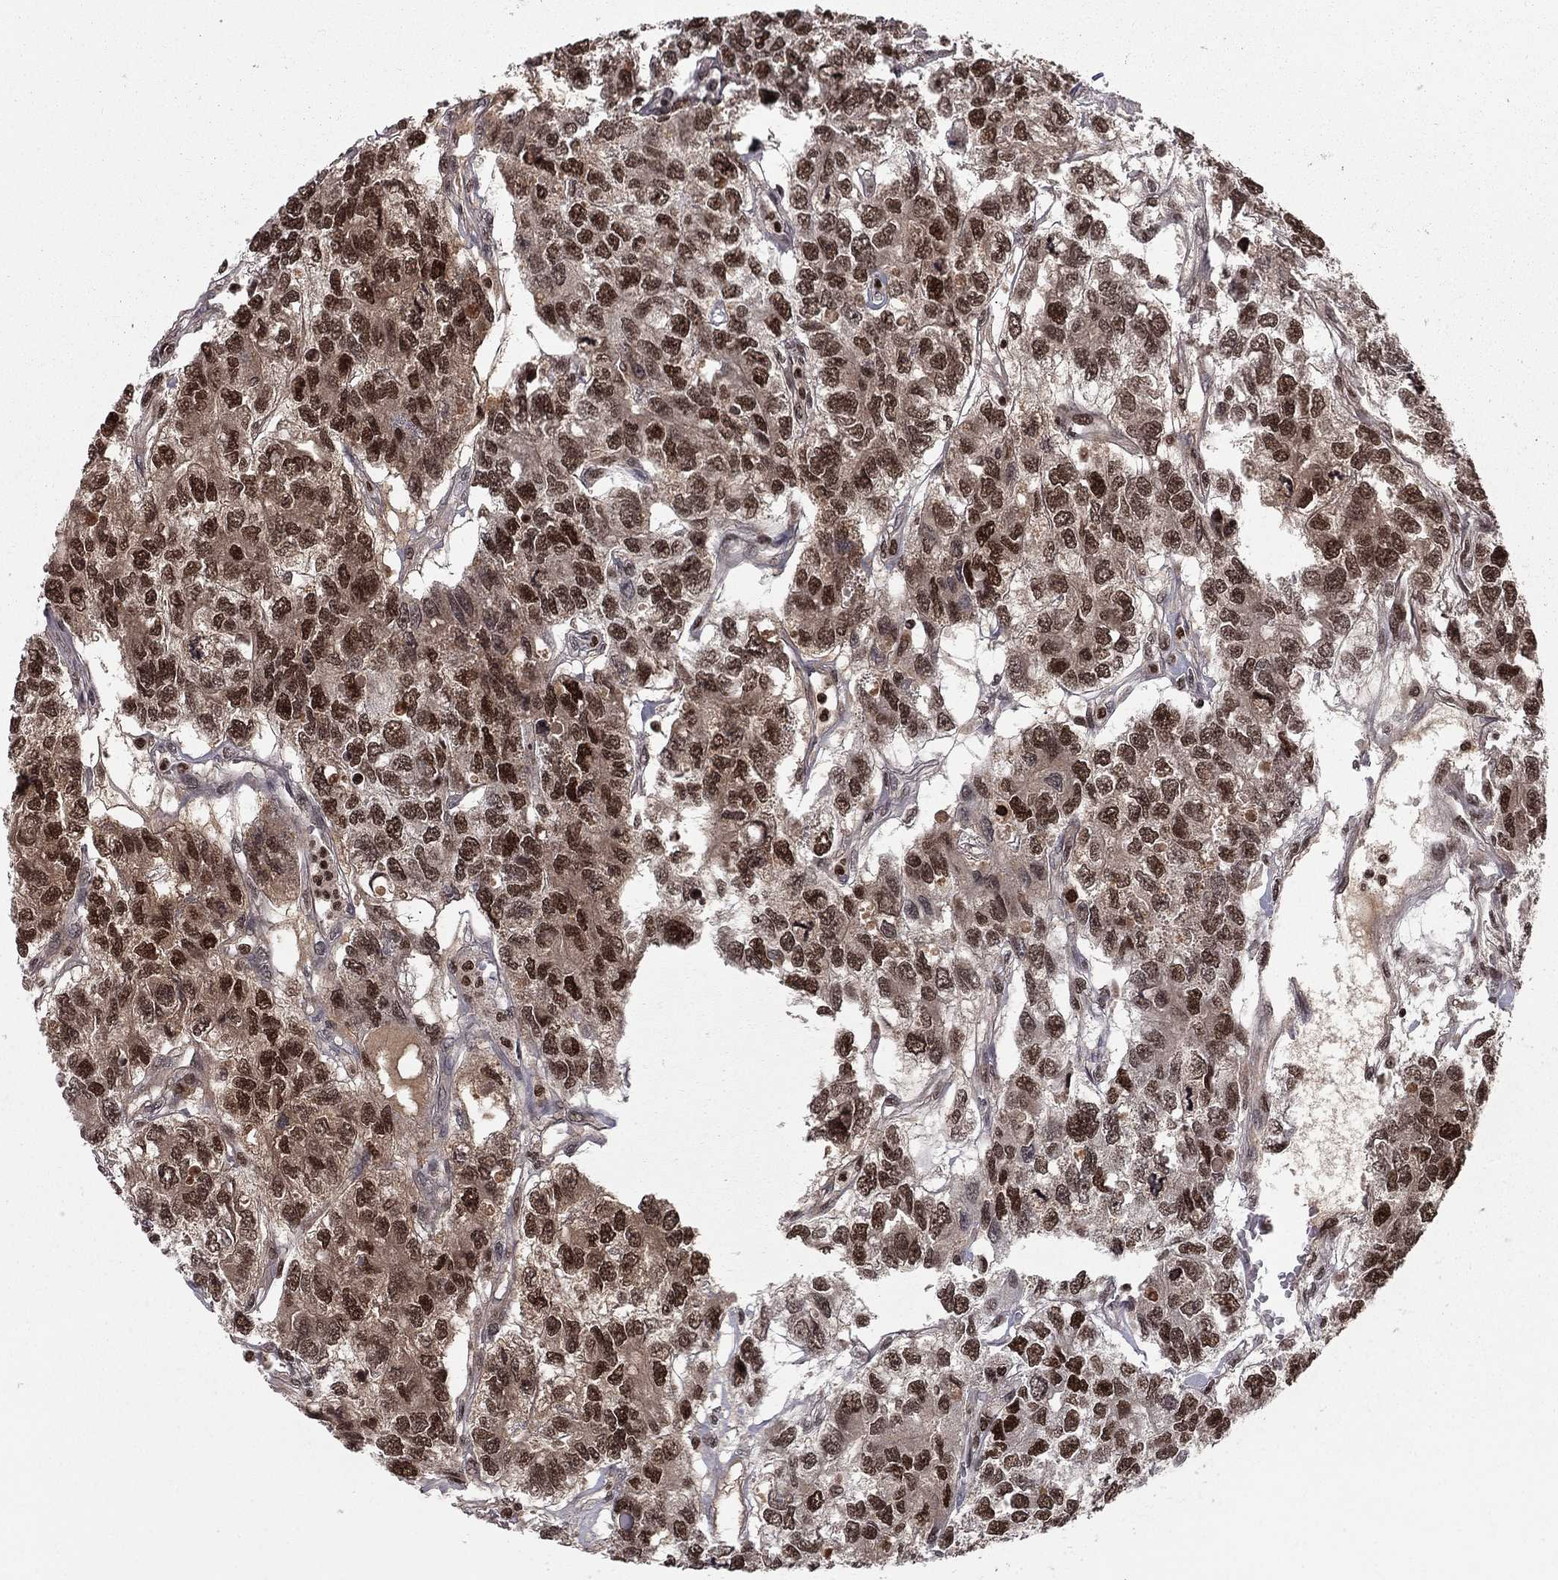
{"staining": {"intensity": "strong", "quantity": ">75%", "location": "nuclear"}, "tissue": "testis cancer", "cell_type": "Tumor cells", "image_type": "cancer", "snomed": [{"axis": "morphology", "description": "Seminoma, NOS"}, {"axis": "topography", "description": "Testis"}], "caption": "Seminoma (testis) tissue reveals strong nuclear positivity in approximately >75% of tumor cells, visualized by immunohistochemistry.", "gene": "RNASEH2C", "patient": {"sex": "male", "age": 52}}